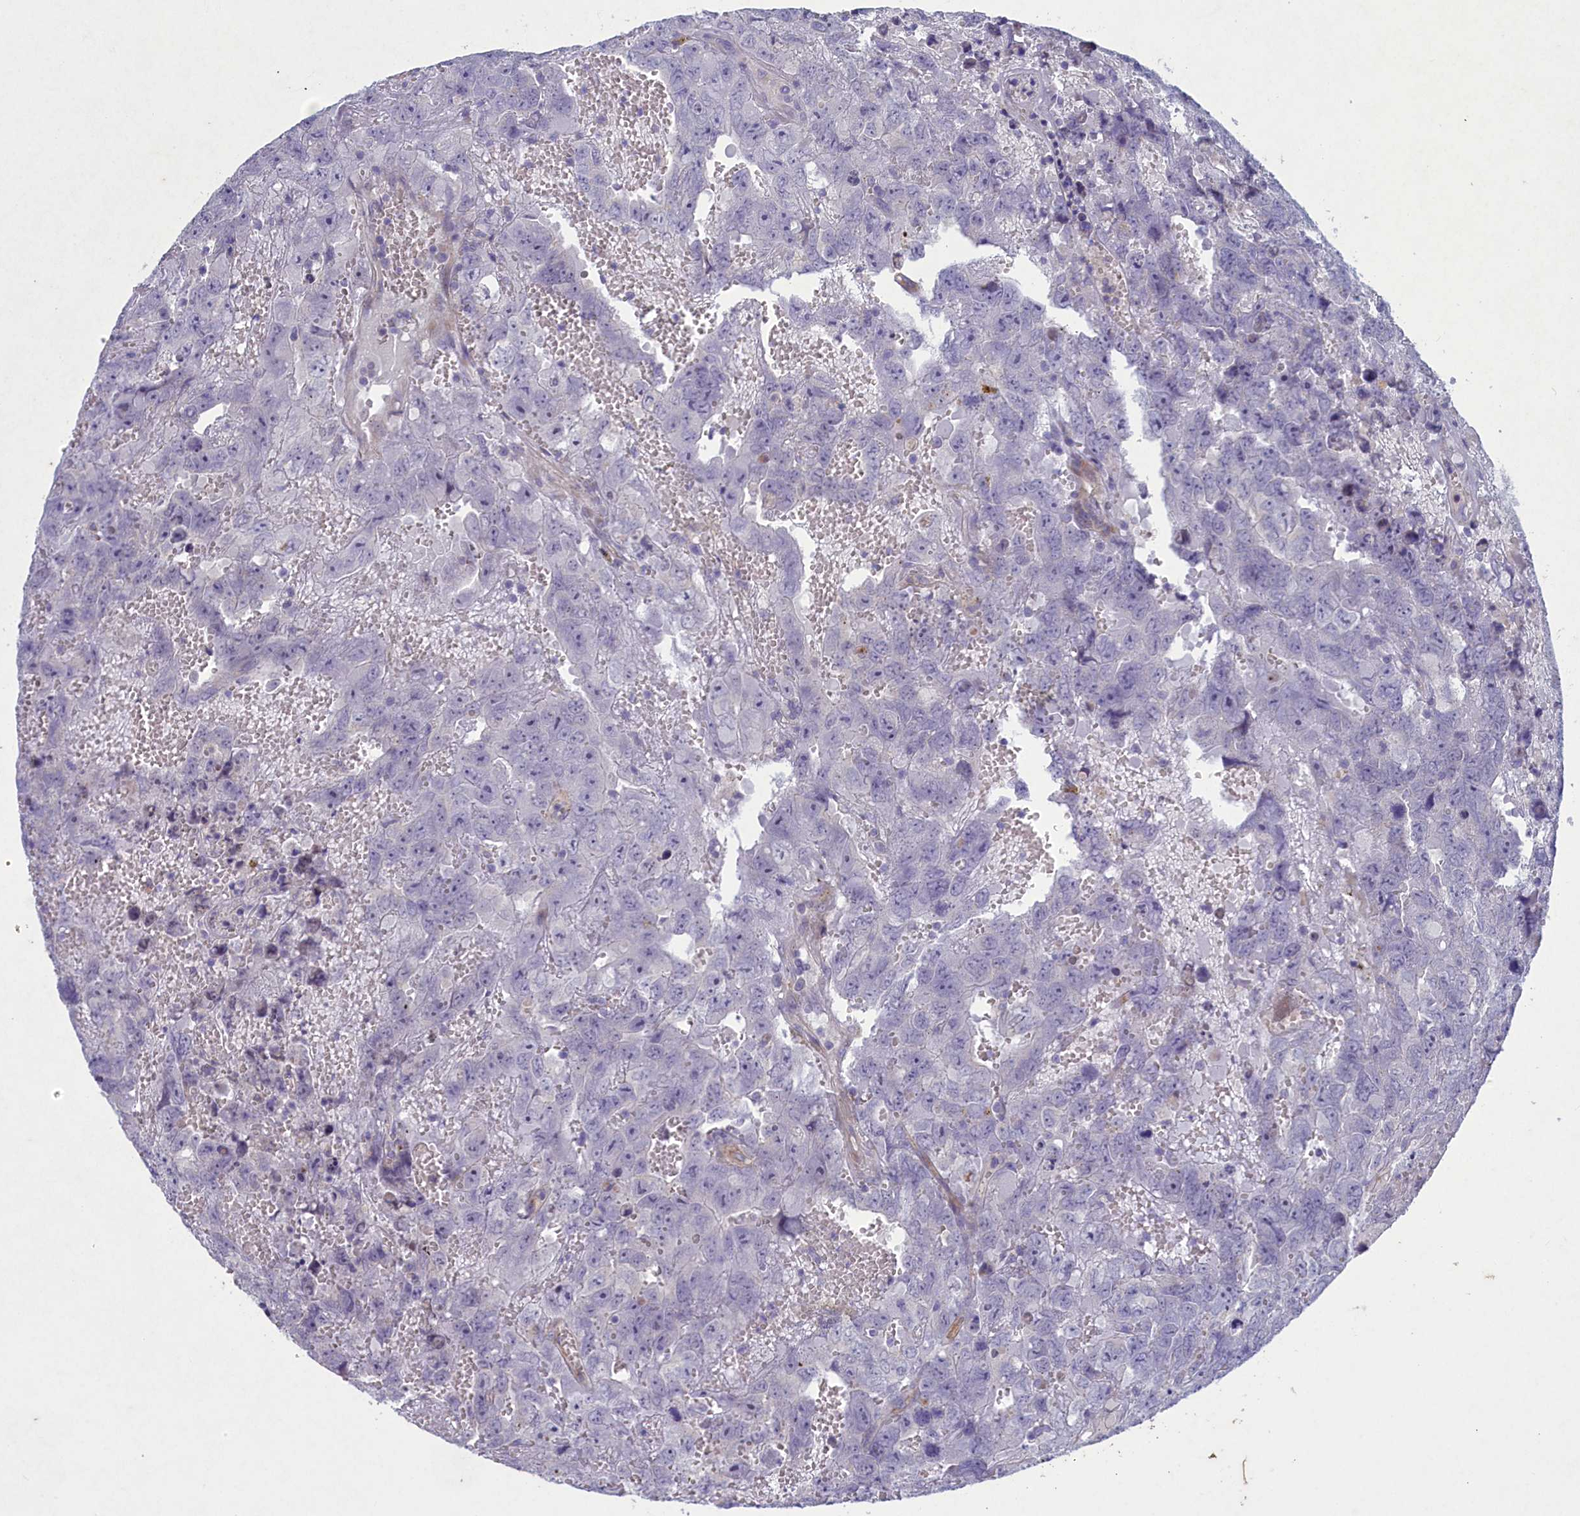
{"staining": {"intensity": "negative", "quantity": "none", "location": "none"}, "tissue": "testis cancer", "cell_type": "Tumor cells", "image_type": "cancer", "snomed": [{"axis": "morphology", "description": "Carcinoma, Embryonal, NOS"}, {"axis": "topography", "description": "Testis"}], "caption": "DAB immunohistochemical staining of testis cancer reveals no significant positivity in tumor cells.", "gene": "PLEKHG6", "patient": {"sex": "male", "age": 45}}